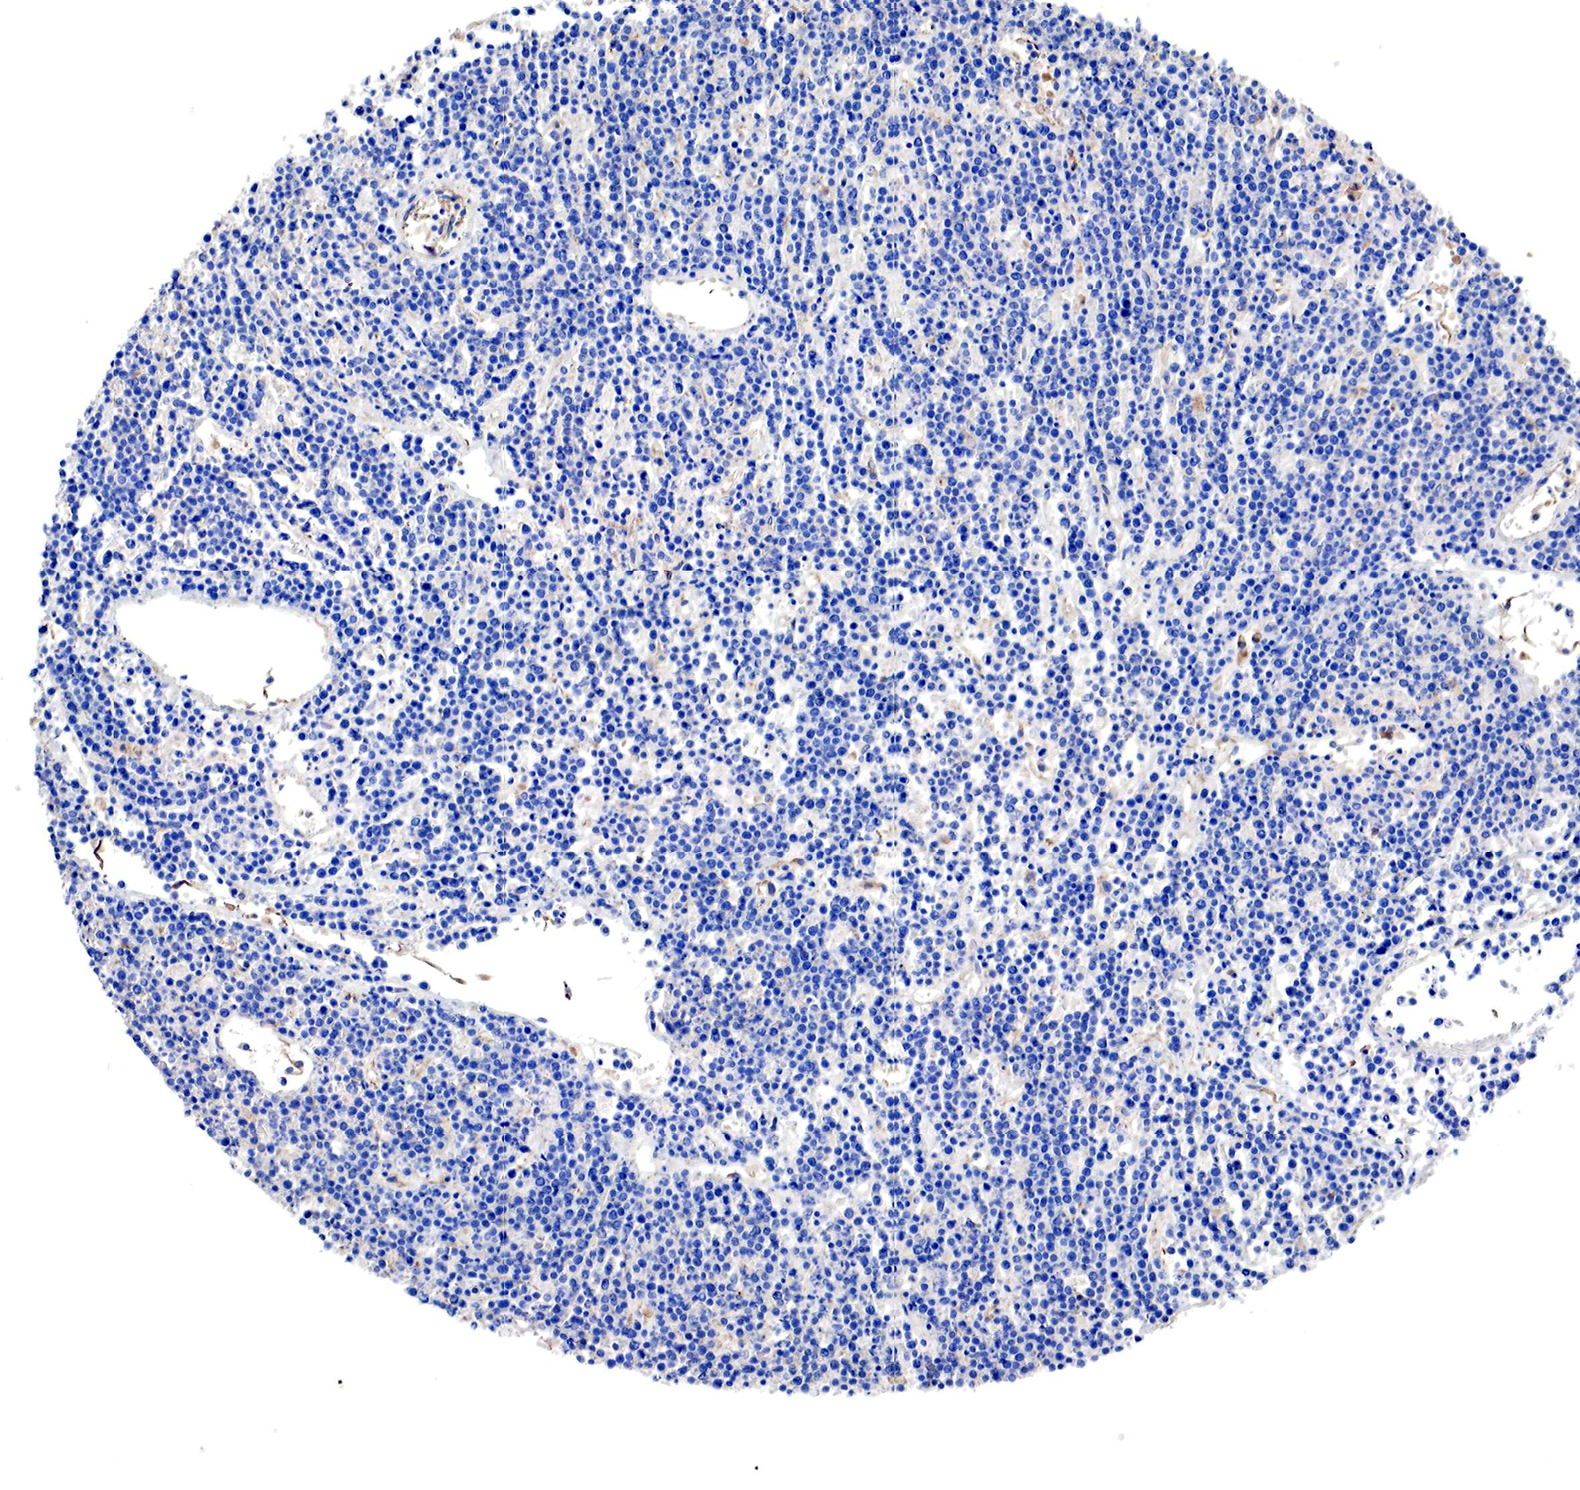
{"staining": {"intensity": "negative", "quantity": "none", "location": "none"}, "tissue": "lymphoma", "cell_type": "Tumor cells", "image_type": "cancer", "snomed": [{"axis": "morphology", "description": "Malignant lymphoma, non-Hodgkin's type, High grade"}, {"axis": "topography", "description": "Ovary"}], "caption": "The histopathology image exhibits no staining of tumor cells in malignant lymphoma, non-Hodgkin's type (high-grade).", "gene": "RDX", "patient": {"sex": "female", "age": 56}}